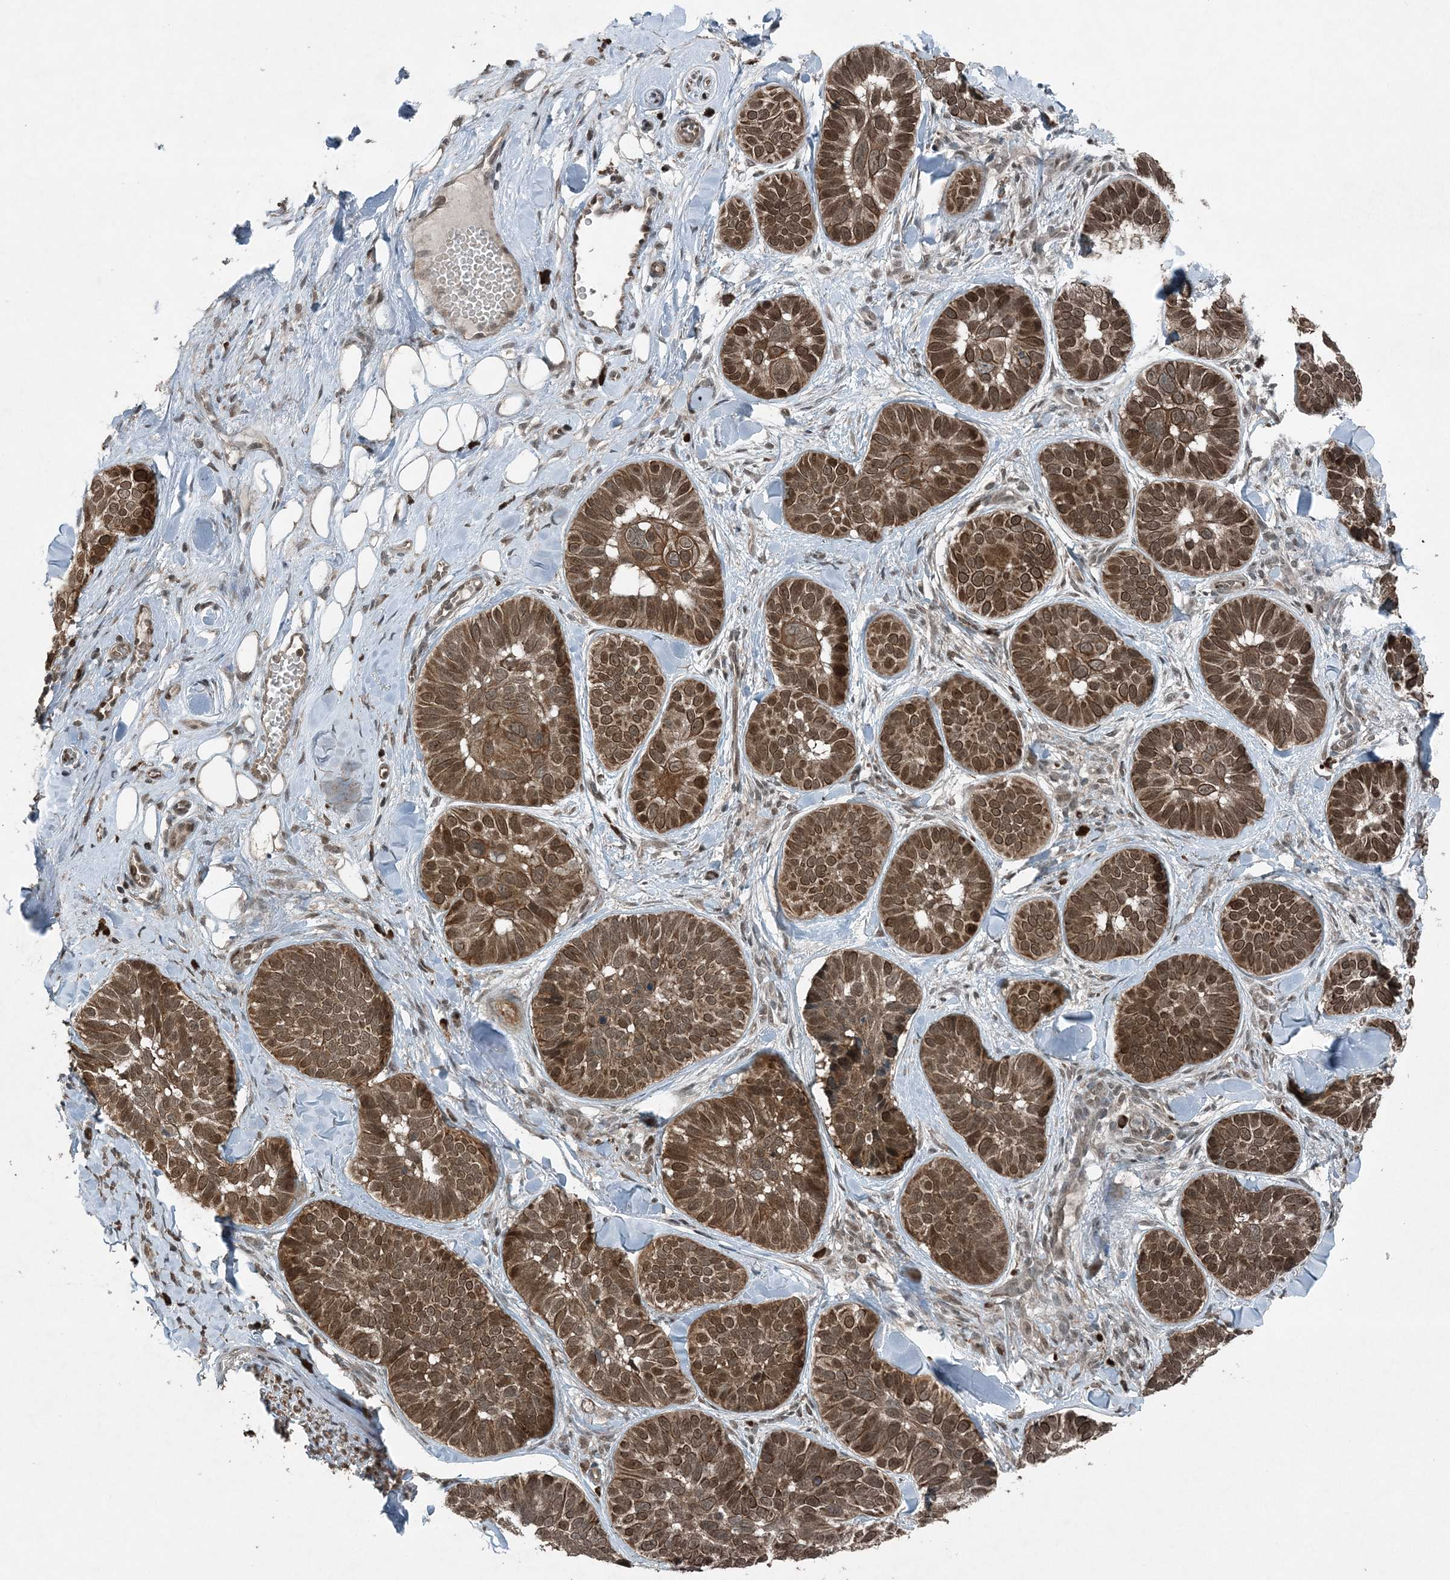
{"staining": {"intensity": "strong", "quantity": ">75%", "location": "cytoplasmic/membranous,nuclear"}, "tissue": "skin cancer", "cell_type": "Tumor cells", "image_type": "cancer", "snomed": [{"axis": "morphology", "description": "Basal cell carcinoma"}, {"axis": "topography", "description": "Skin"}], "caption": "This photomicrograph demonstrates IHC staining of skin cancer, with high strong cytoplasmic/membranous and nuclear staining in approximately >75% of tumor cells.", "gene": "COPS7B", "patient": {"sex": "male", "age": 62}}